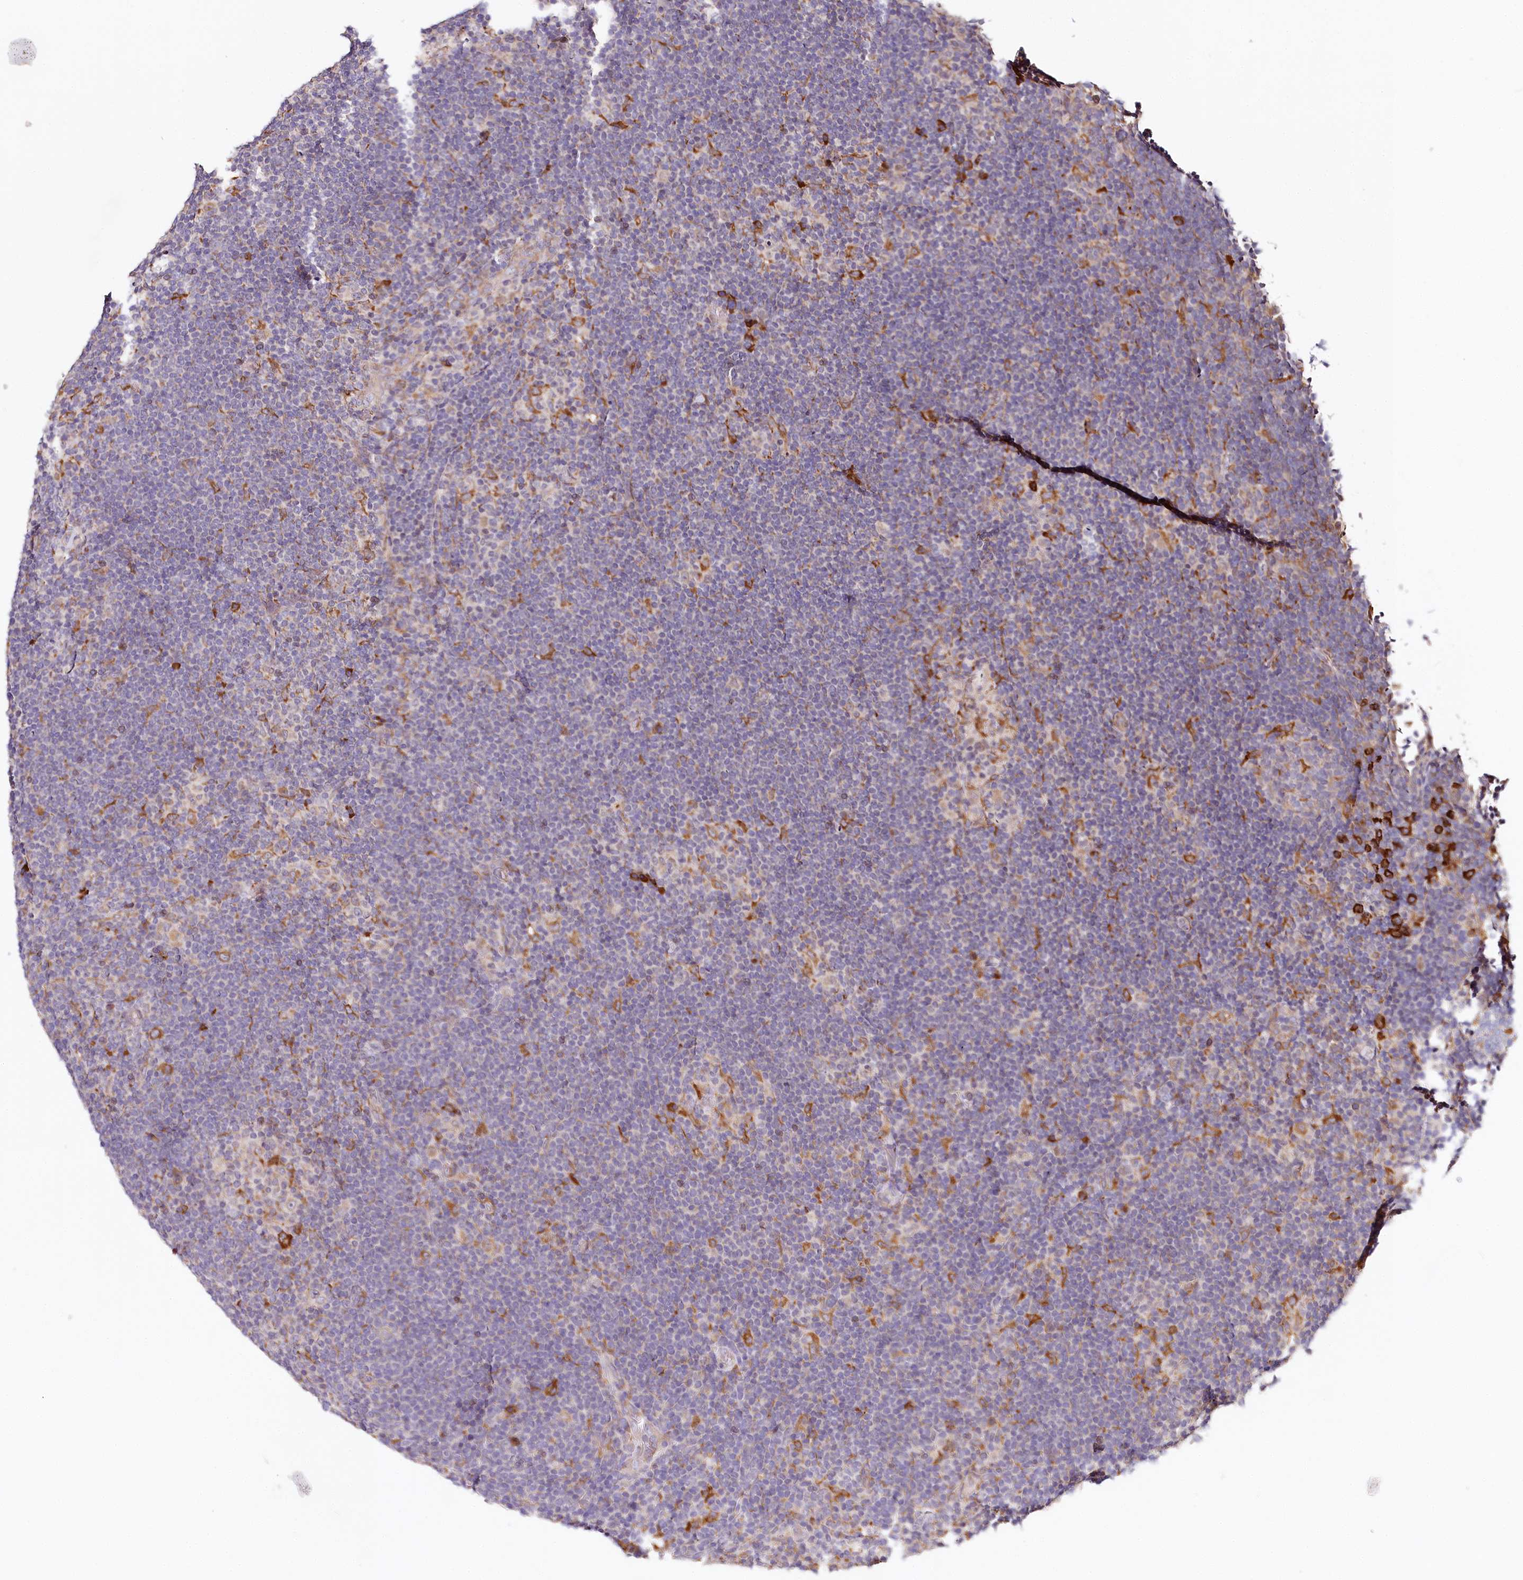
{"staining": {"intensity": "negative", "quantity": "none", "location": "none"}, "tissue": "lymphoma", "cell_type": "Tumor cells", "image_type": "cancer", "snomed": [{"axis": "morphology", "description": "Hodgkin's disease, NOS"}, {"axis": "topography", "description": "Lymph node"}], "caption": "High power microscopy histopathology image of an IHC photomicrograph of Hodgkin's disease, revealing no significant positivity in tumor cells.", "gene": "VEGFA", "patient": {"sex": "female", "age": 57}}